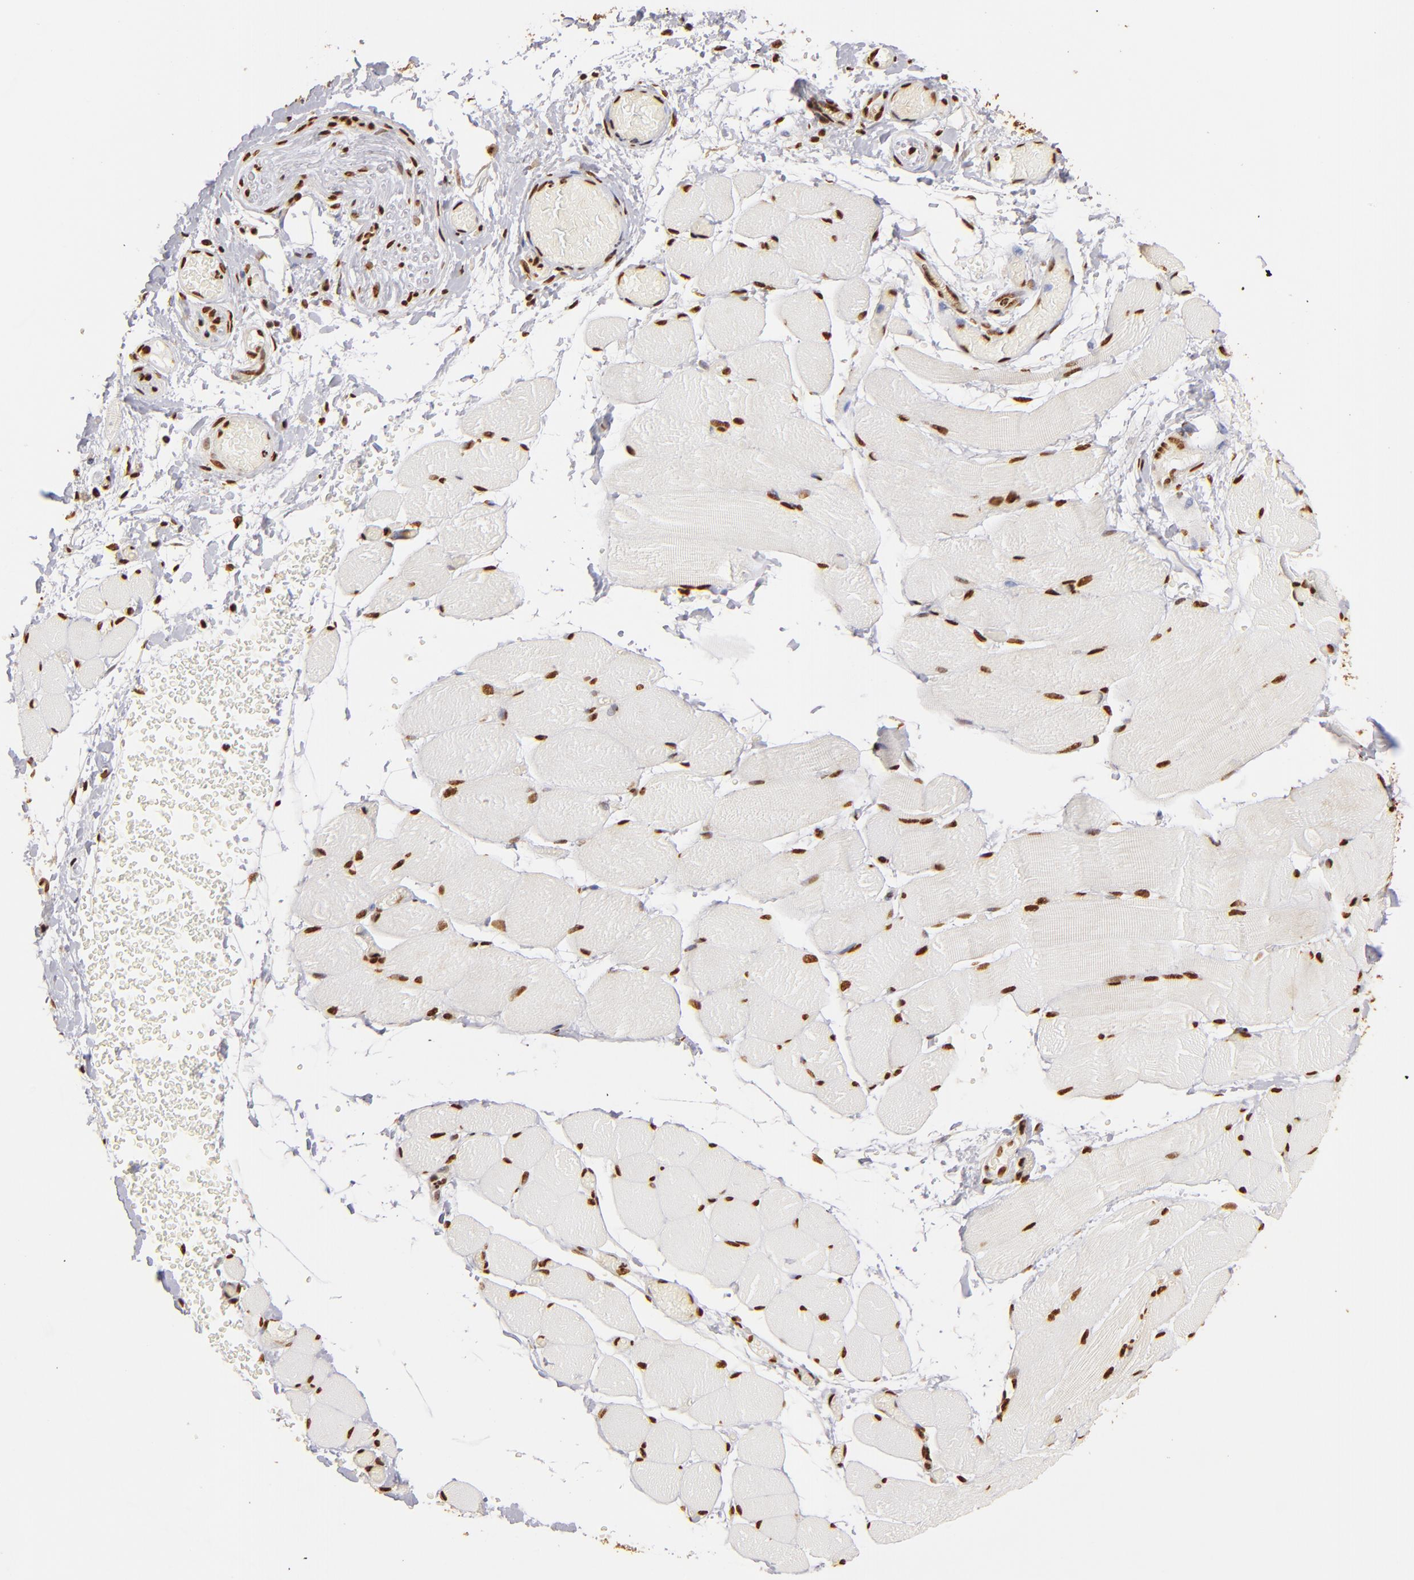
{"staining": {"intensity": "strong", "quantity": ">75%", "location": "nuclear"}, "tissue": "skeletal muscle", "cell_type": "Myocytes", "image_type": "normal", "snomed": [{"axis": "morphology", "description": "Normal tissue, NOS"}, {"axis": "topography", "description": "Skeletal muscle"}, {"axis": "topography", "description": "Soft tissue"}], "caption": "Skeletal muscle stained for a protein shows strong nuclear positivity in myocytes.", "gene": "ILF3", "patient": {"sex": "female", "age": 58}}